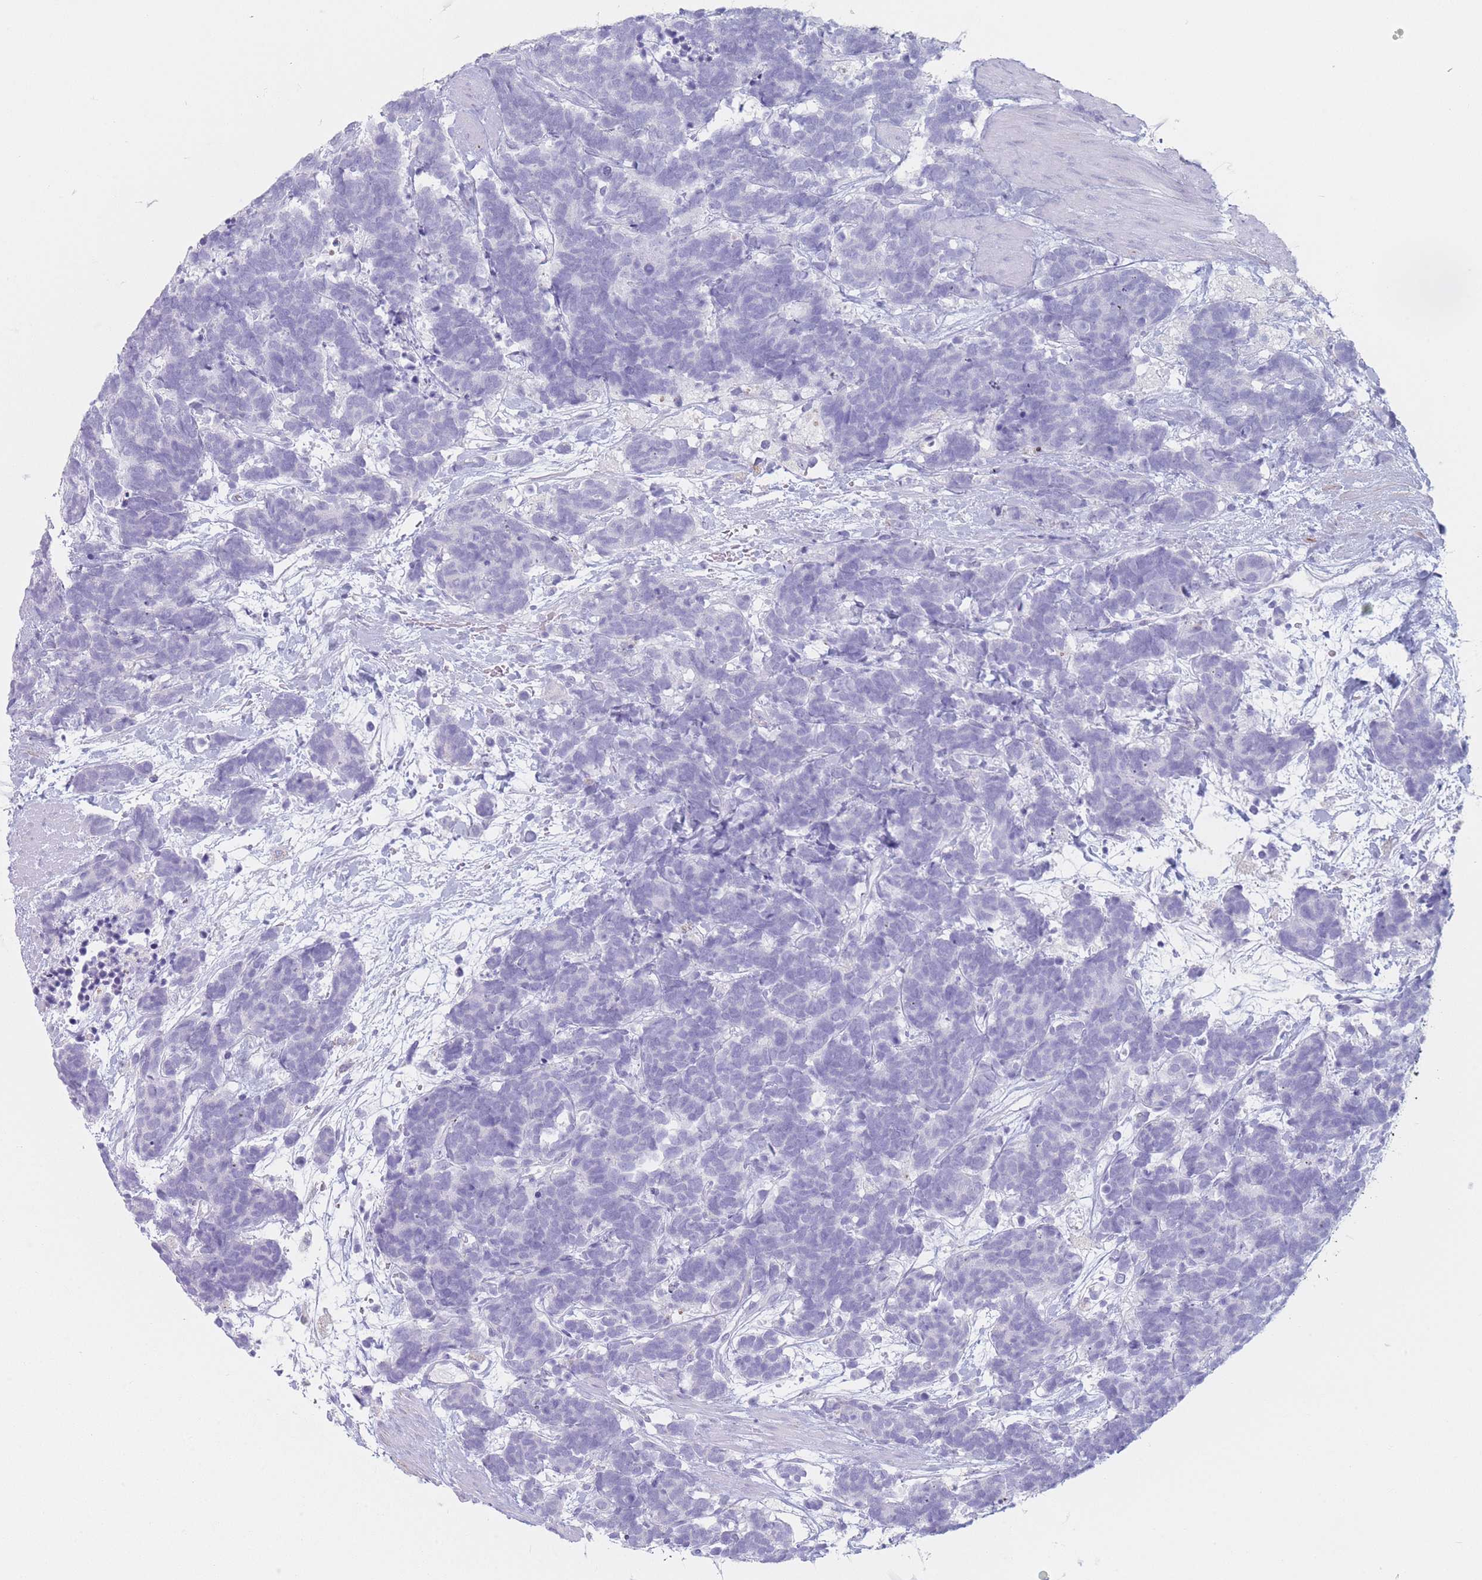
{"staining": {"intensity": "negative", "quantity": "none", "location": "none"}, "tissue": "carcinoid", "cell_type": "Tumor cells", "image_type": "cancer", "snomed": [{"axis": "morphology", "description": "Carcinoma, NOS"}, {"axis": "morphology", "description": "Carcinoid, malignant, NOS"}, {"axis": "topography", "description": "Prostate"}], "caption": "A high-resolution micrograph shows IHC staining of carcinoid, which shows no significant positivity in tumor cells. (DAB immunohistochemistry visualized using brightfield microscopy, high magnification).", "gene": "GPR12", "patient": {"sex": "male", "age": 57}}